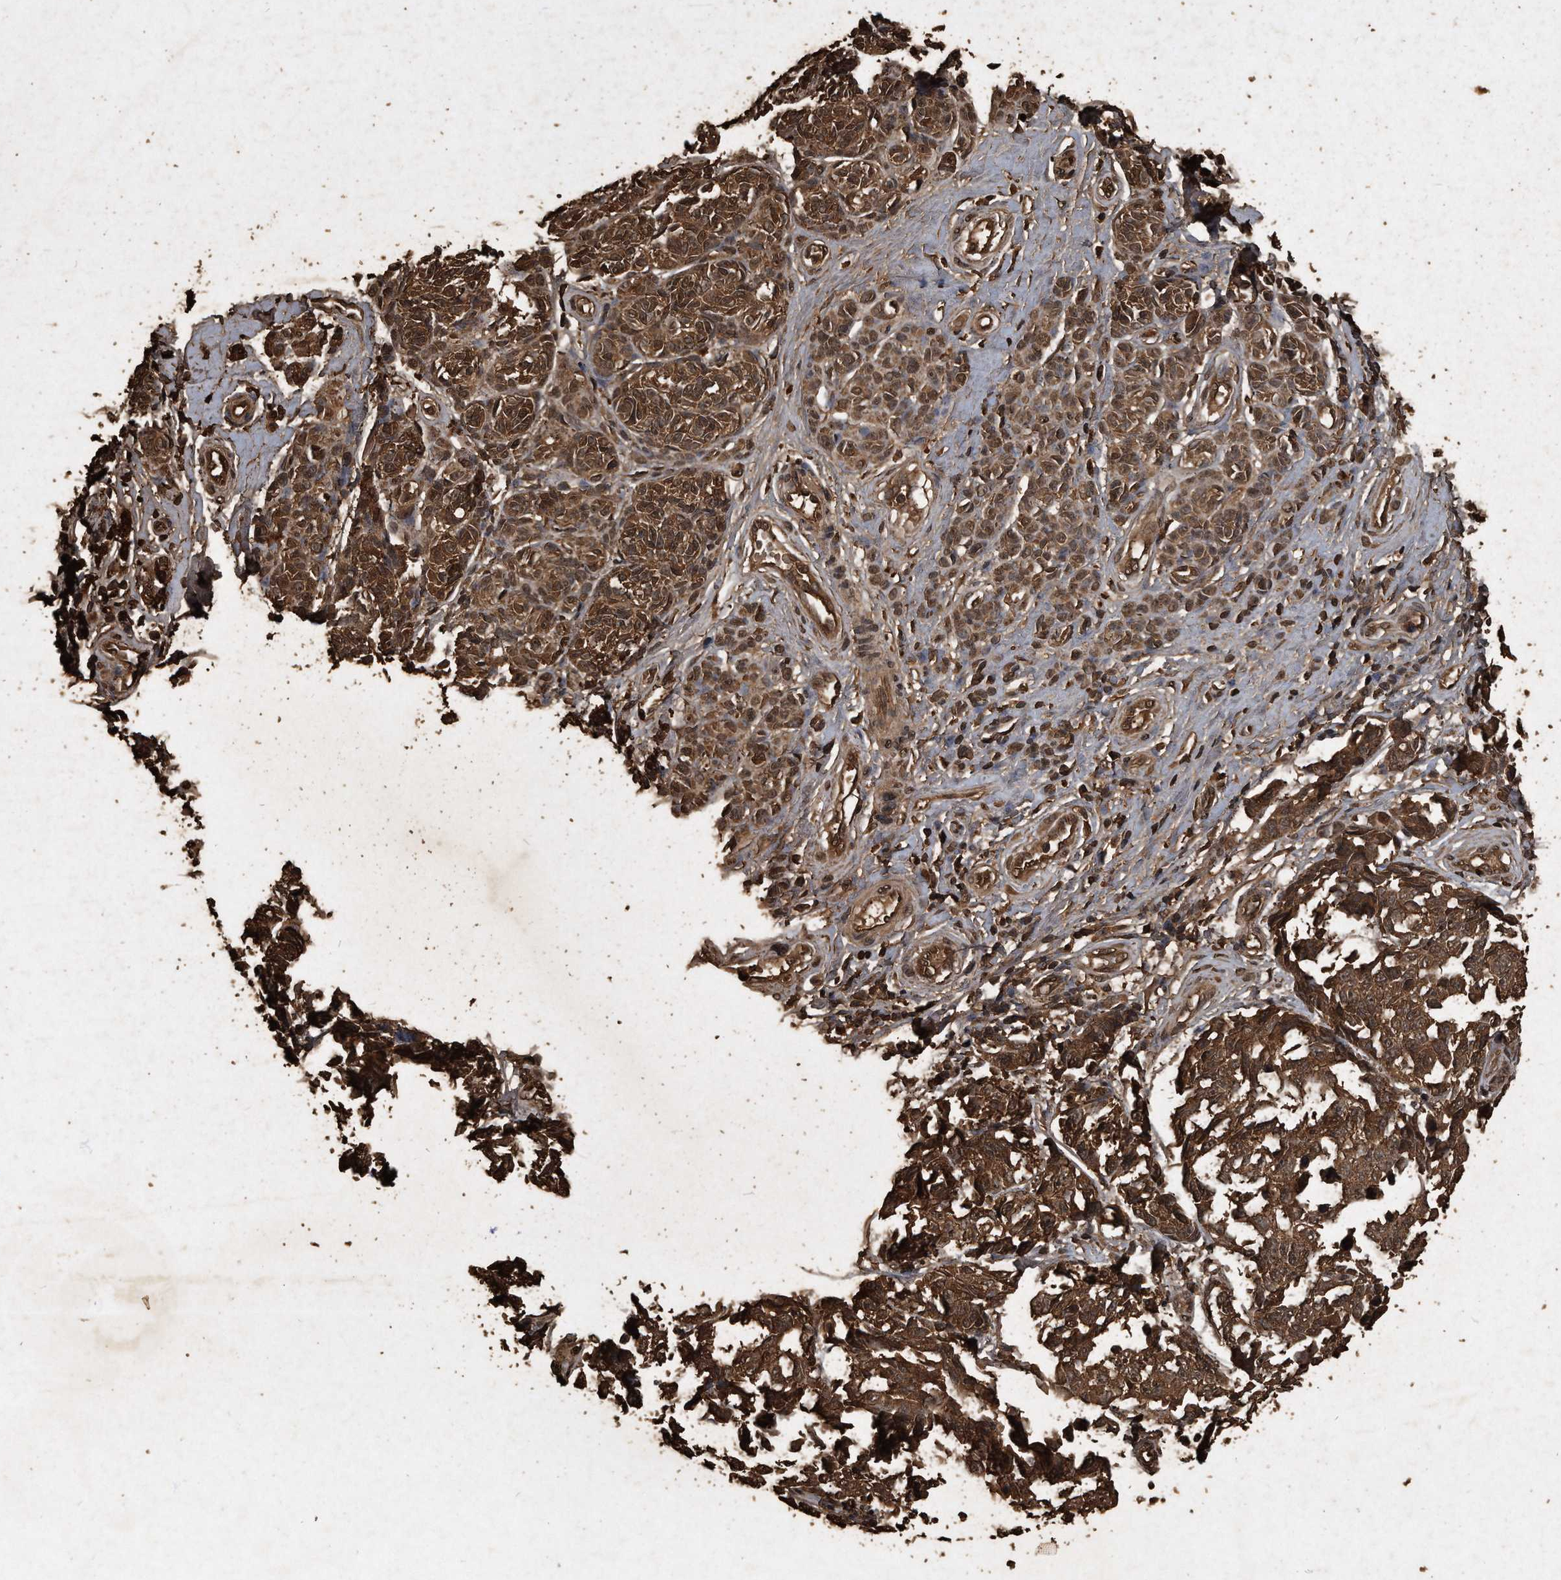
{"staining": {"intensity": "moderate", "quantity": ">75%", "location": "cytoplasmic/membranous,nuclear"}, "tissue": "melanoma", "cell_type": "Tumor cells", "image_type": "cancer", "snomed": [{"axis": "morphology", "description": "Malignant melanoma, NOS"}, {"axis": "topography", "description": "Skin"}], "caption": "Malignant melanoma stained for a protein displays moderate cytoplasmic/membranous and nuclear positivity in tumor cells.", "gene": "CFLAR", "patient": {"sex": "female", "age": 64}}